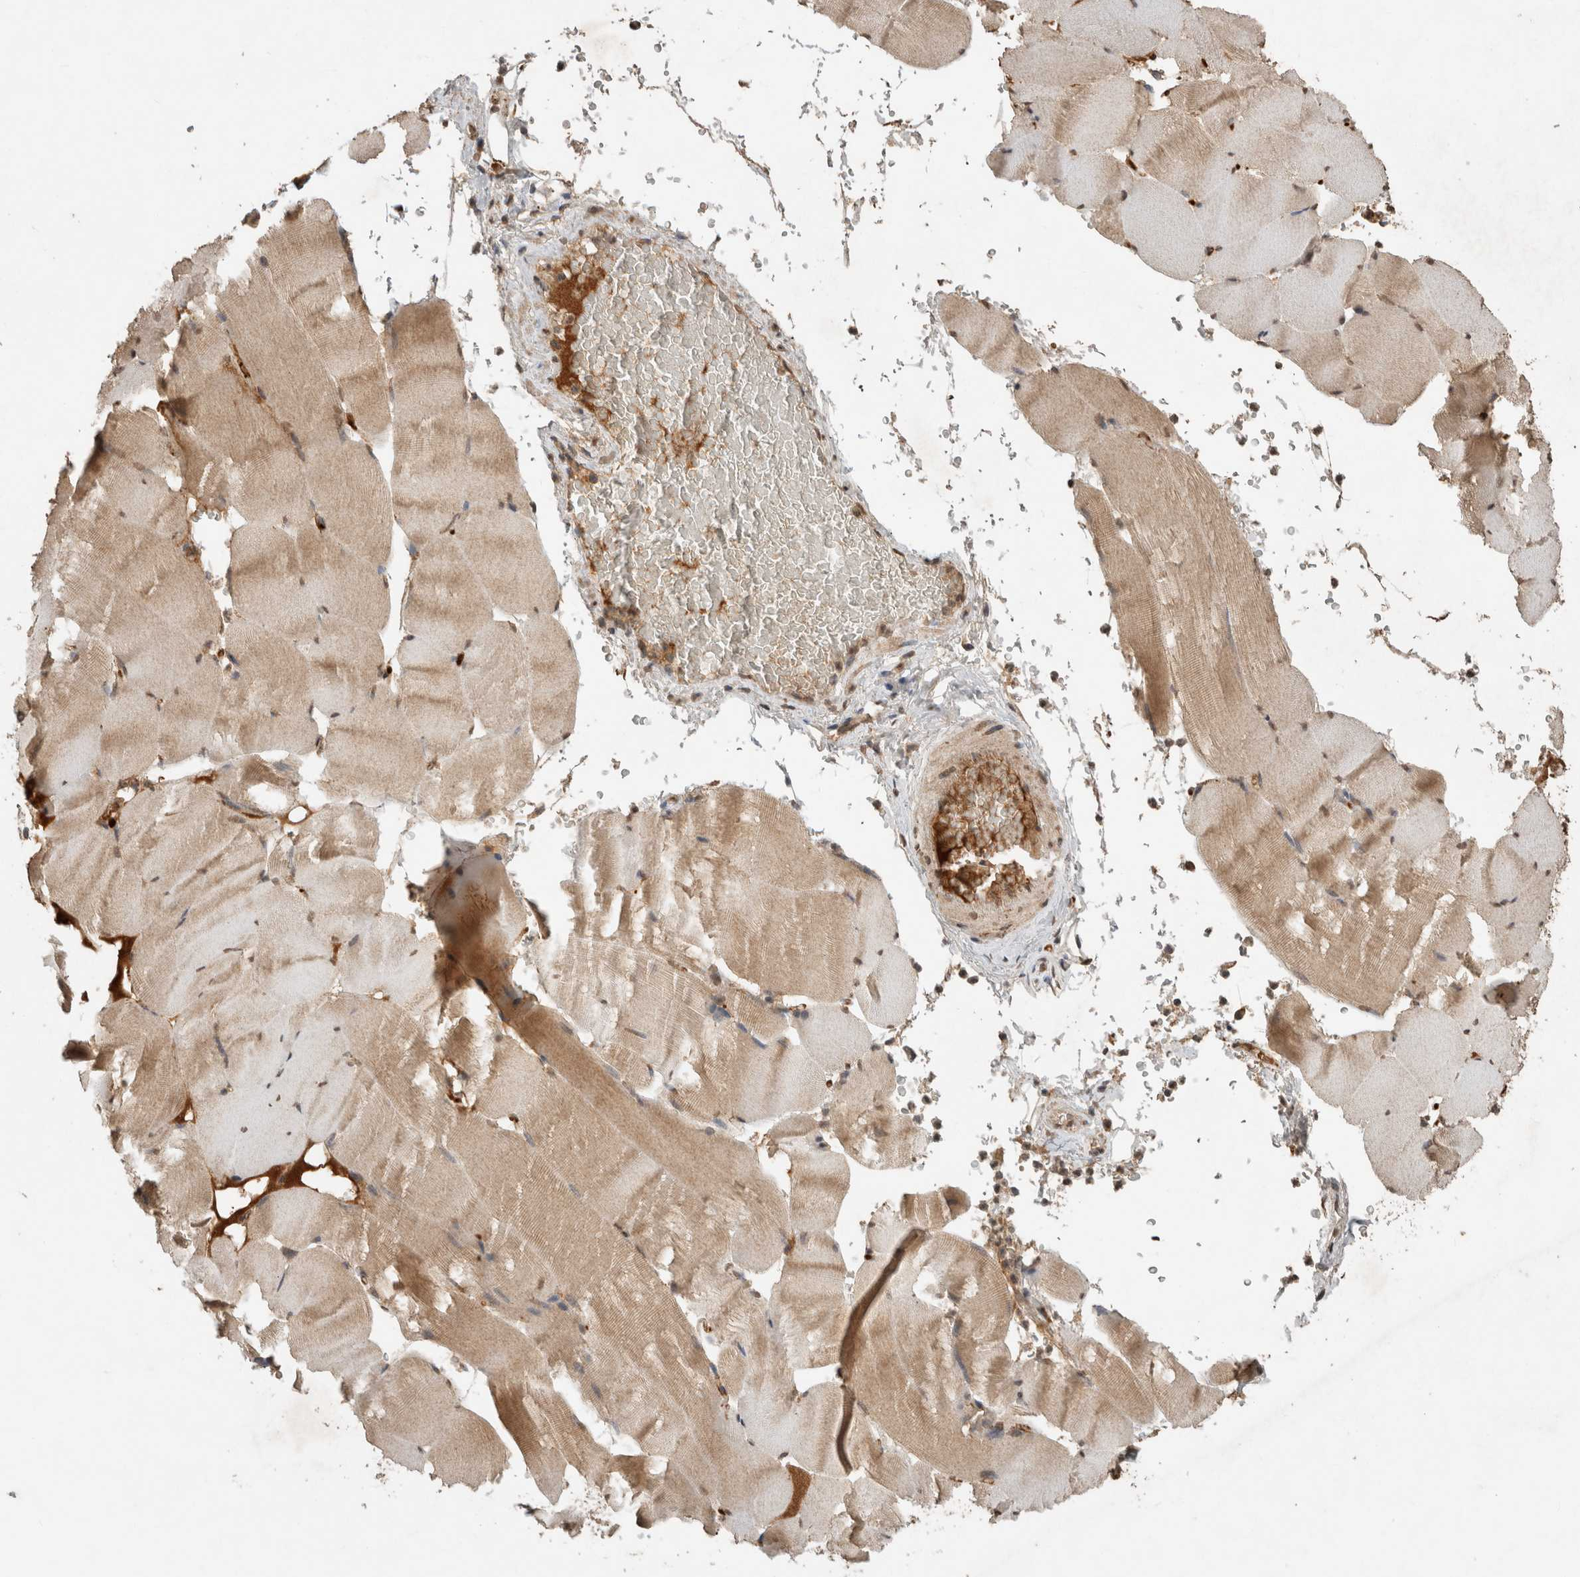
{"staining": {"intensity": "weak", "quantity": "25%-75%", "location": "cytoplasmic/membranous"}, "tissue": "skeletal muscle", "cell_type": "Myocytes", "image_type": "normal", "snomed": [{"axis": "morphology", "description": "Normal tissue, NOS"}, {"axis": "topography", "description": "Skeletal muscle"}], "caption": "Weak cytoplasmic/membranous protein staining is identified in about 25%-75% of myocytes in skeletal muscle.", "gene": "FAM3A", "patient": {"sex": "male", "age": 62}}